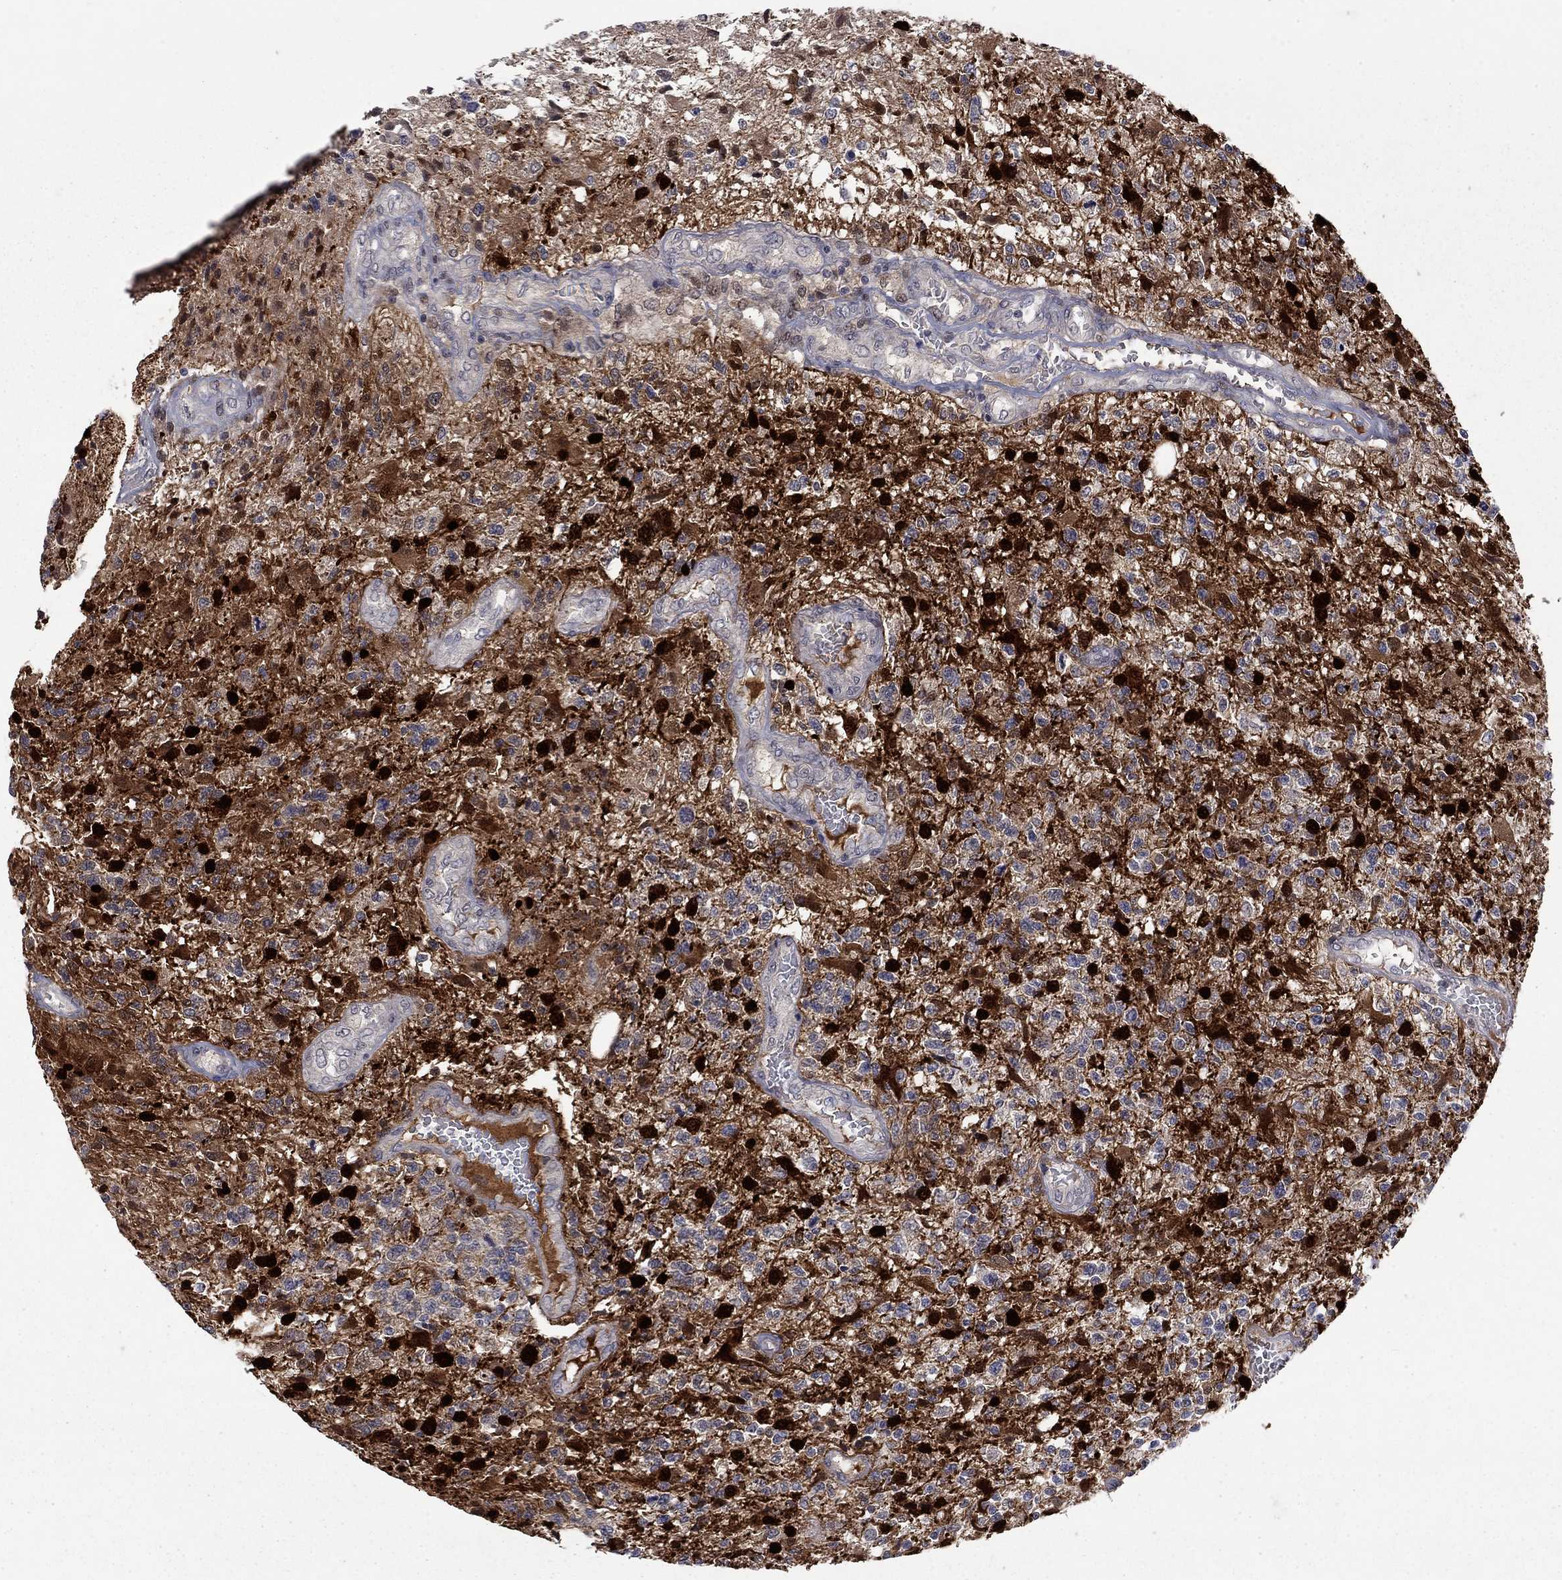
{"staining": {"intensity": "strong", "quantity": ">75%", "location": "nuclear"}, "tissue": "glioma", "cell_type": "Tumor cells", "image_type": "cancer", "snomed": [{"axis": "morphology", "description": "Glioma, malignant, High grade"}, {"axis": "topography", "description": "Brain"}], "caption": "Glioma tissue shows strong nuclear positivity in approximately >75% of tumor cells, visualized by immunohistochemistry.", "gene": "CBR1", "patient": {"sex": "male", "age": 56}}